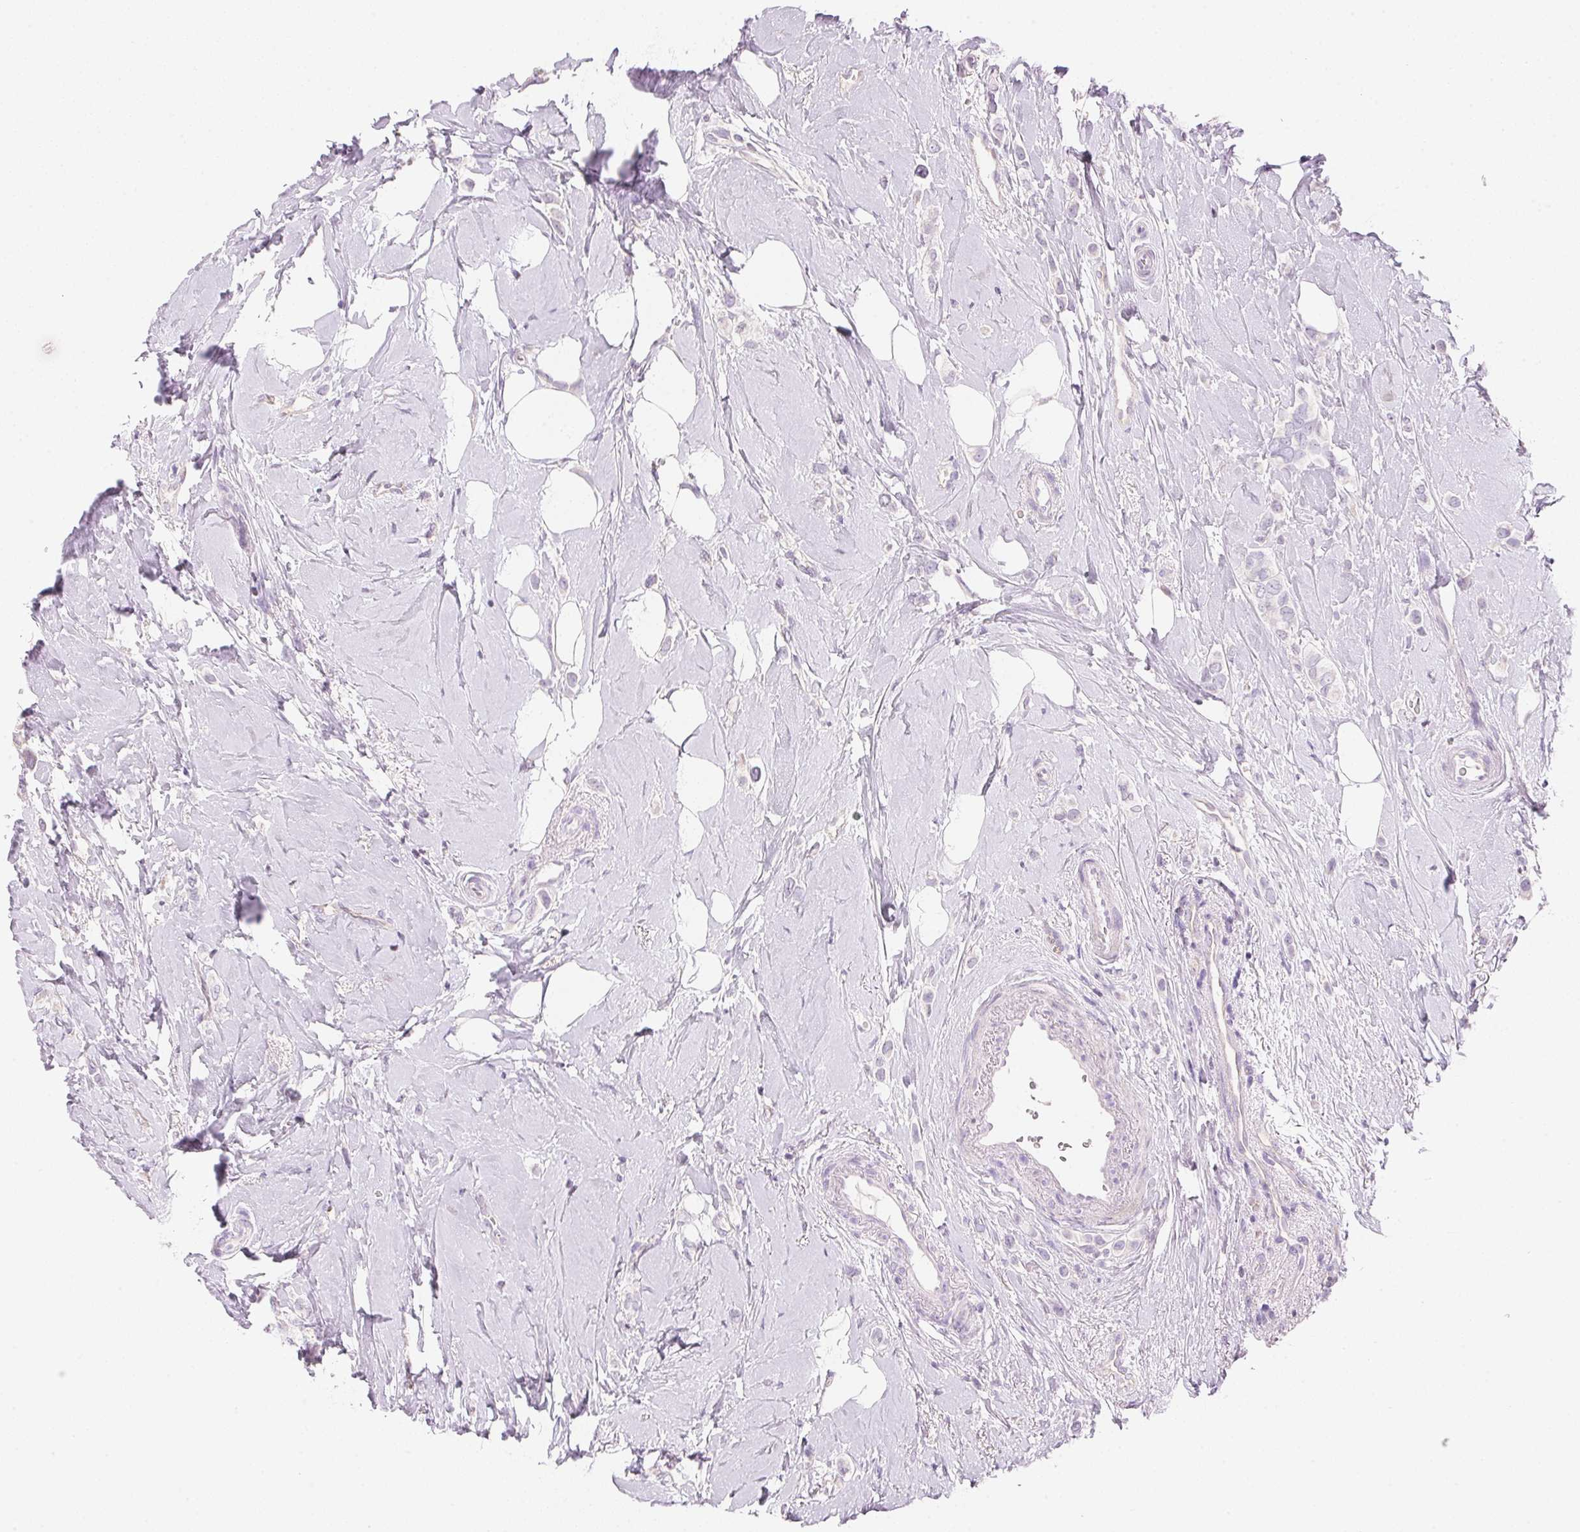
{"staining": {"intensity": "negative", "quantity": "none", "location": "none"}, "tissue": "breast cancer", "cell_type": "Tumor cells", "image_type": "cancer", "snomed": [{"axis": "morphology", "description": "Lobular carcinoma"}, {"axis": "topography", "description": "Breast"}], "caption": "Immunohistochemical staining of lobular carcinoma (breast) shows no significant staining in tumor cells.", "gene": "CYP11B1", "patient": {"sex": "female", "age": 66}}